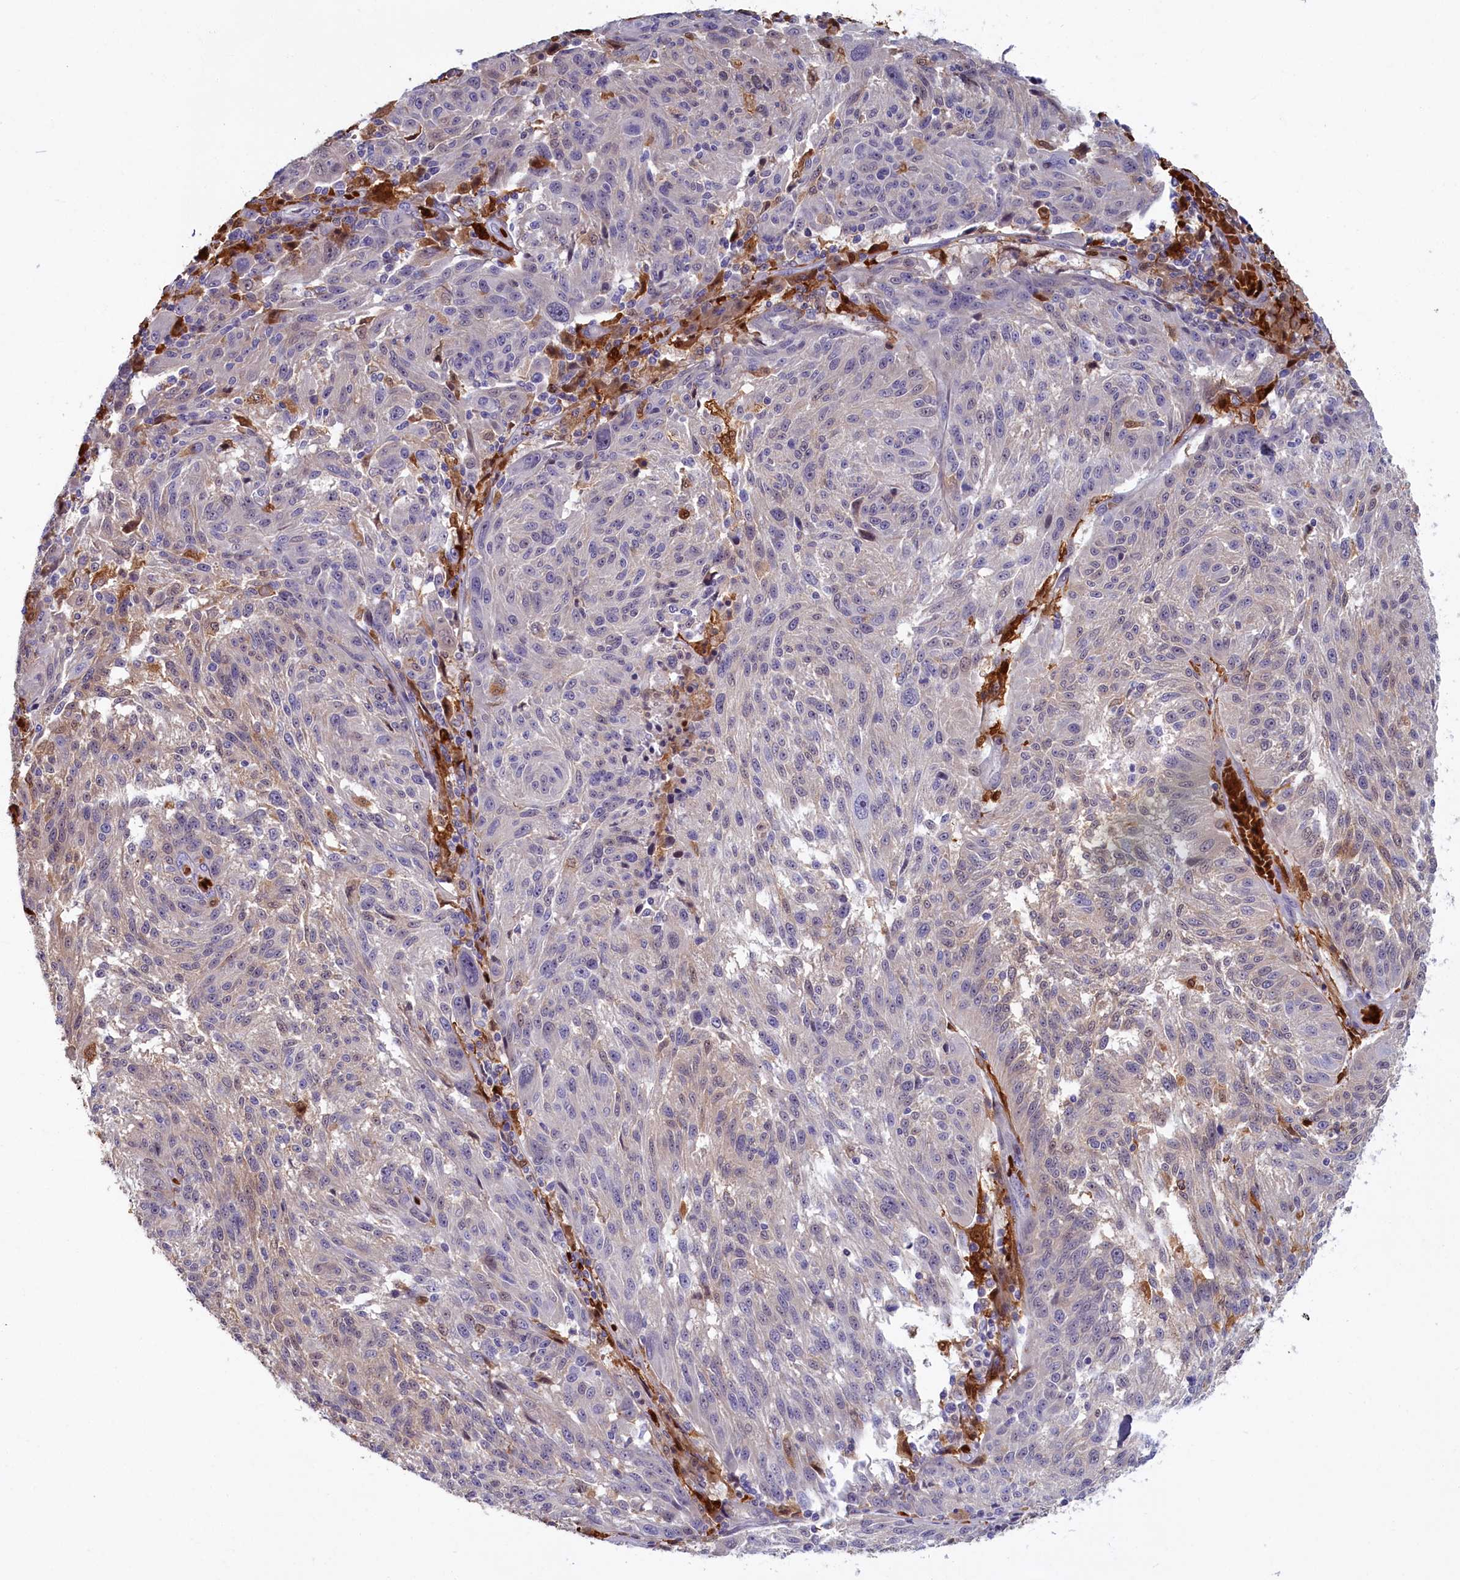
{"staining": {"intensity": "negative", "quantity": "none", "location": "none"}, "tissue": "melanoma", "cell_type": "Tumor cells", "image_type": "cancer", "snomed": [{"axis": "morphology", "description": "Malignant melanoma, NOS"}, {"axis": "topography", "description": "Skin"}], "caption": "Immunohistochemistry image of neoplastic tissue: human malignant melanoma stained with DAB (3,3'-diaminobenzidine) shows no significant protein expression in tumor cells. The staining is performed using DAB (3,3'-diaminobenzidine) brown chromogen with nuclei counter-stained in using hematoxylin.", "gene": "BLVRB", "patient": {"sex": "male", "age": 53}}